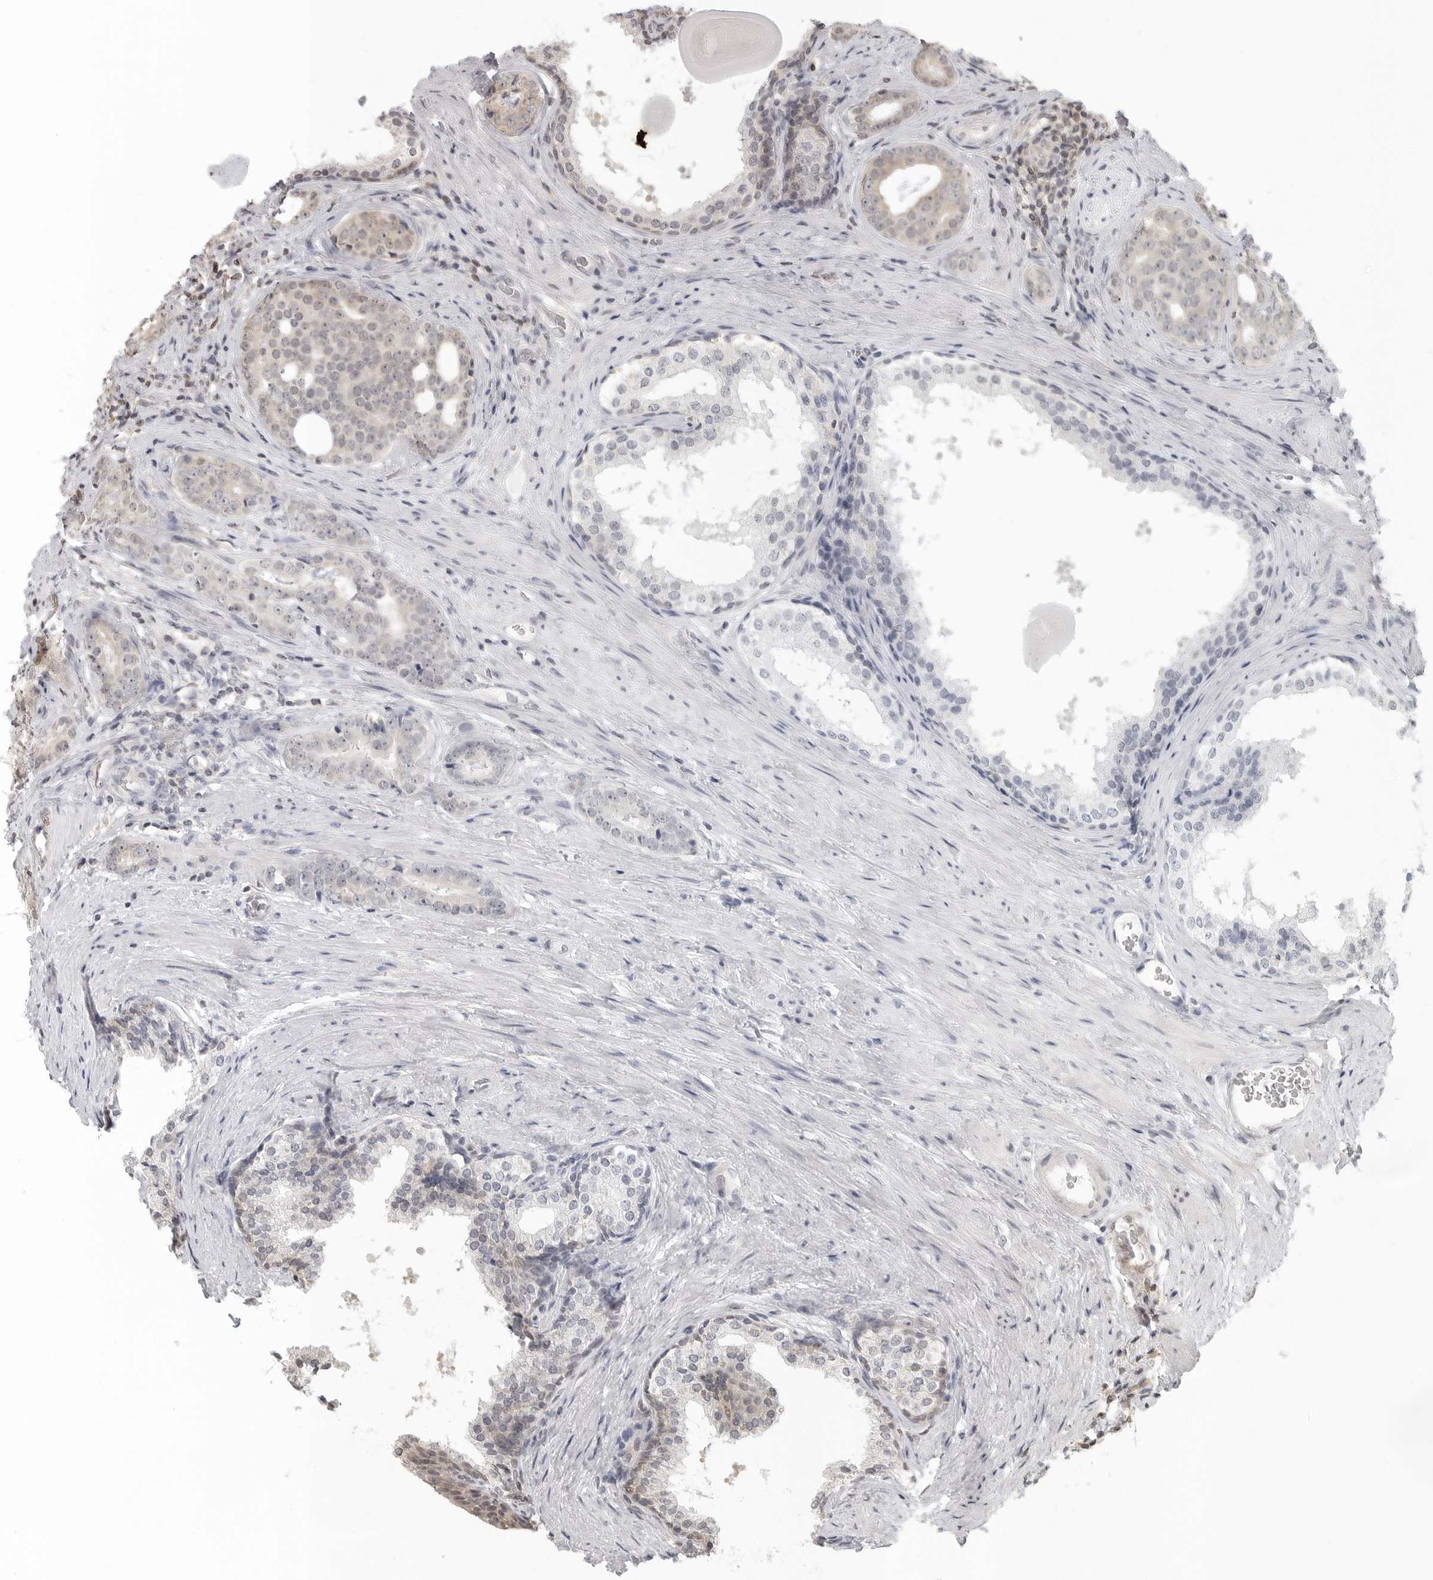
{"staining": {"intensity": "weak", "quantity": "25%-75%", "location": "cytoplasmic/membranous"}, "tissue": "prostate cancer", "cell_type": "Tumor cells", "image_type": "cancer", "snomed": [{"axis": "morphology", "description": "Adenocarcinoma, High grade"}, {"axis": "topography", "description": "Prostate"}], "caption": "IHC histopathology image of human adenocarcinoma (high-grade) (prostate) stained for a protein (brown), which shows low levels of weak cytoplasmic/membranous staining in about 25%-75% of tumor cells.", "gene": "SZRD1", "patient": {"sex": "male", "age": 56}}